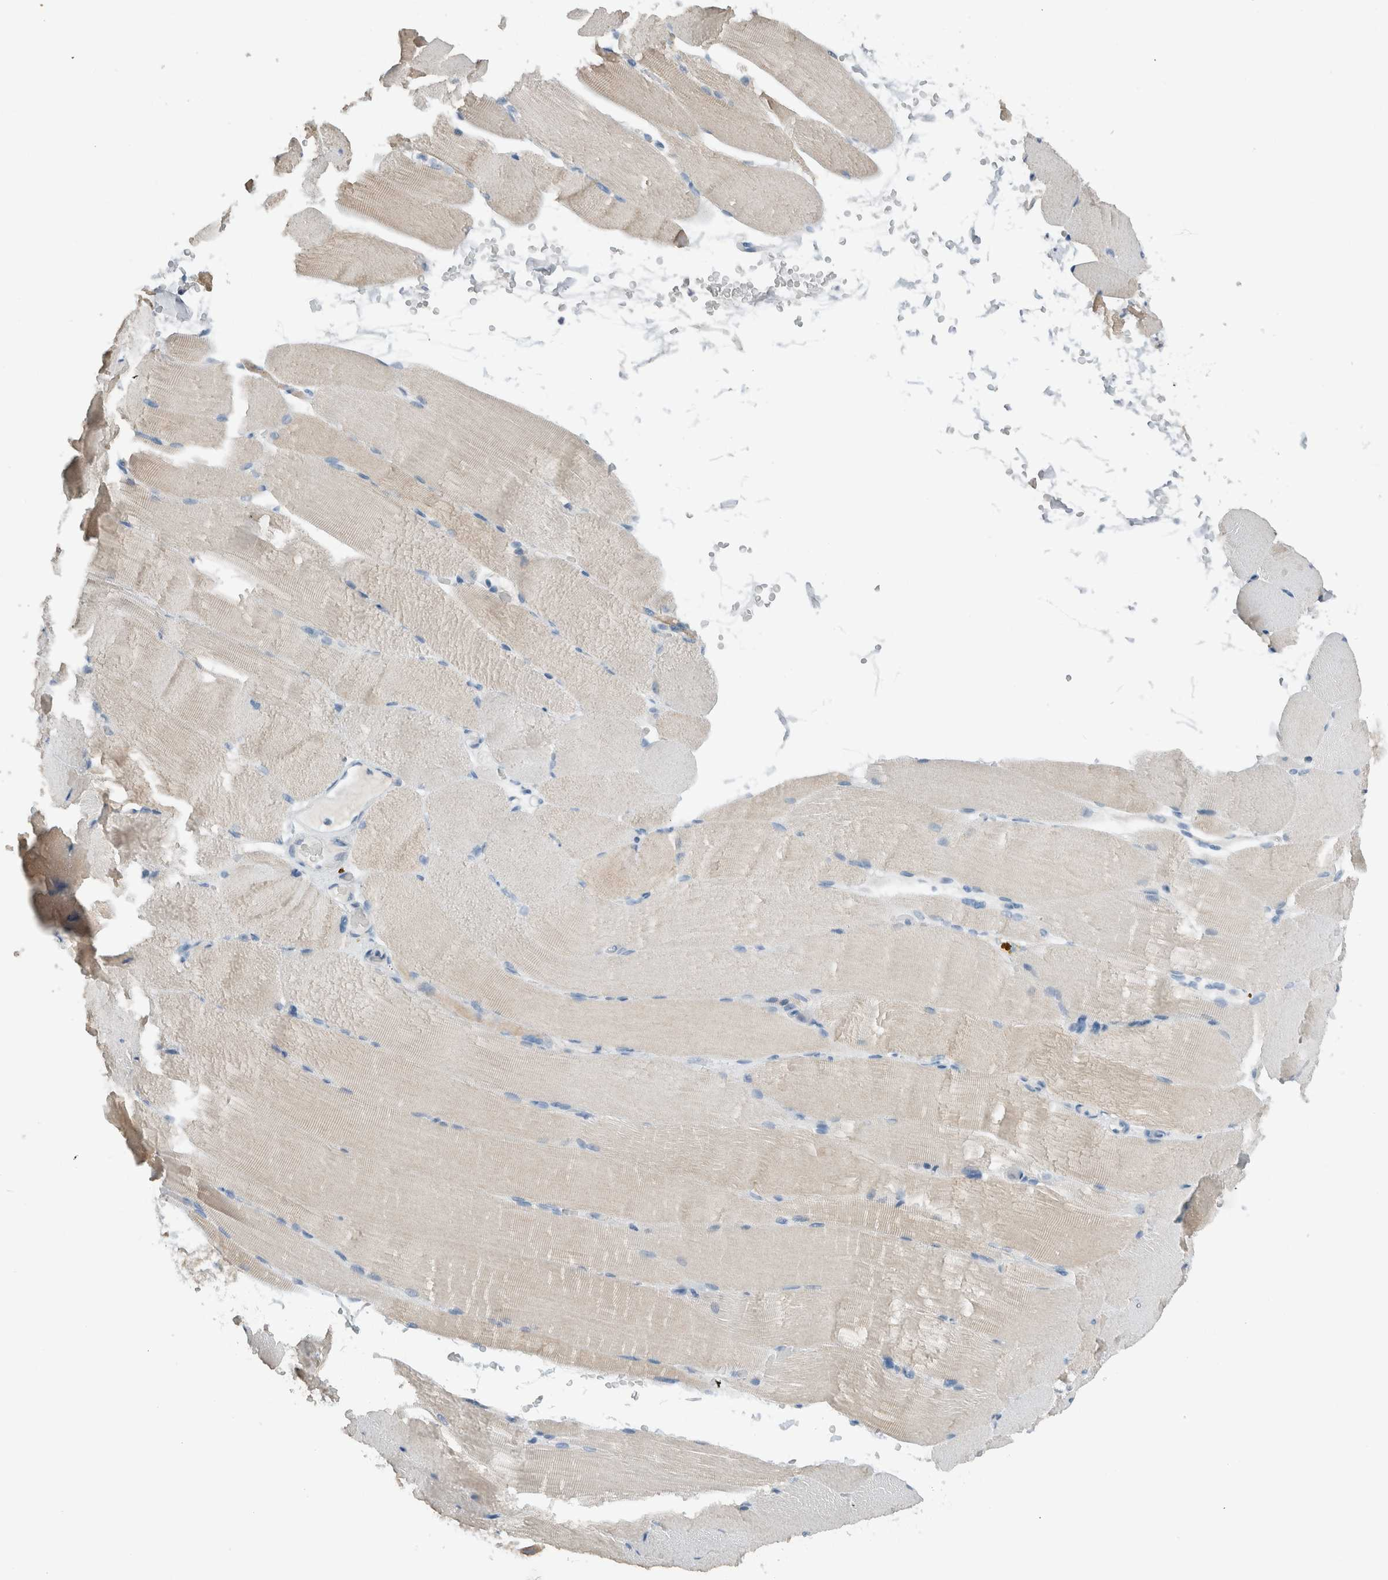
{"staining": {"intensity": "negative", "quantity": "none", "location": "none"}, "tissue": "skeletal muscle", "cell_type": "Myocytes", "image_type": "normal", "snomed": [{"axis": "morphology", "description": "Normal tissue, NOS"}, {"axis": "topography", "description": "Skeletal muscle"}, {"axis": "topography", "description": "Parathyroid gland"}], "caption": "DAB (3,3'-diaminobenzidine) immunohistochemical staining of benign human skeletal muscle shows no significant positivity in myocytes.", "gene": "DUOX1", "patient": {"sex": "female", "age": 37}}